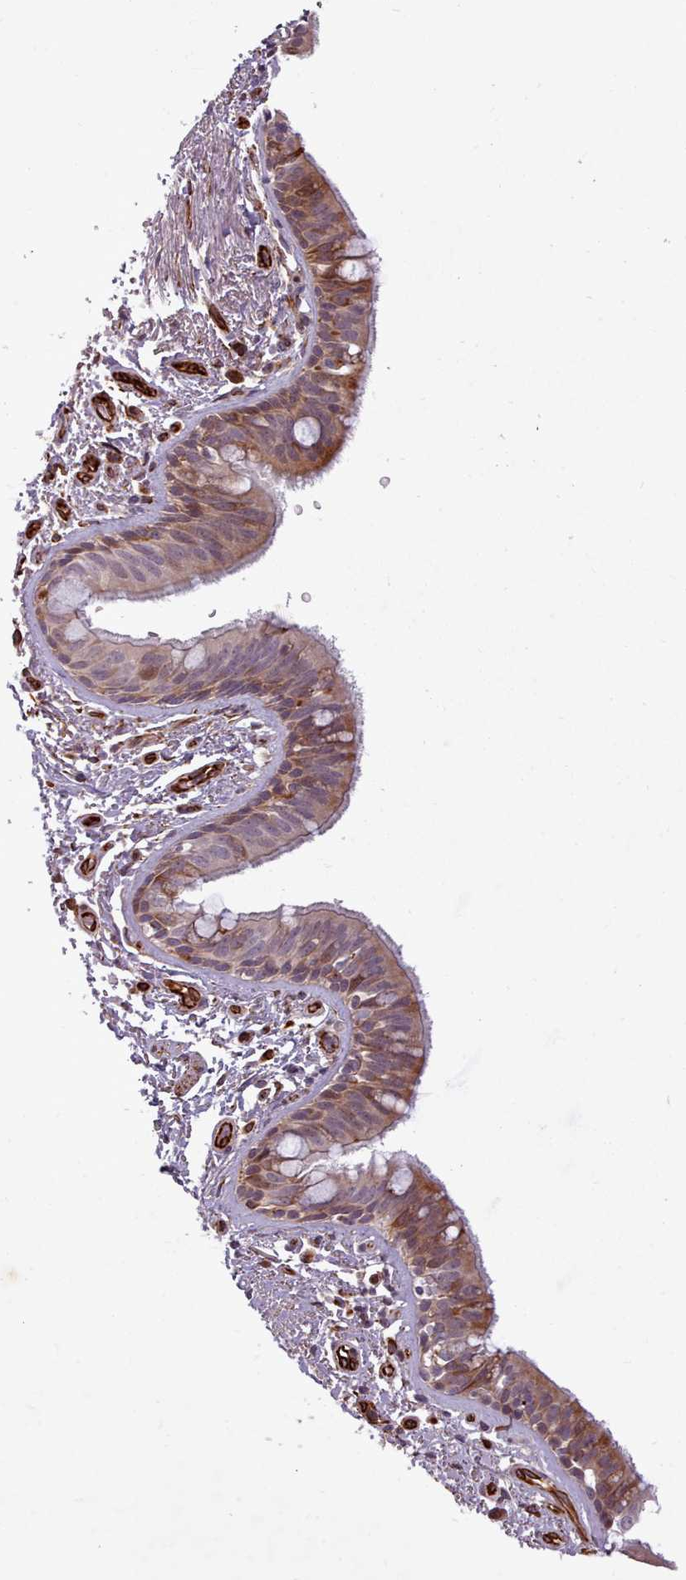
{"staining": {"intensity": "strong", "quantity": "25%-75%", "location": "cytoplasmic/membranous"}, "tissue": "bronchus", "cell_type": "Respiratory epithelial cells", "image_type": "normal", "snomed": [{"axis": "morphology", "description": "Normal tissue, NOS"}, {"axis": "morphology", "description": "Neoplasm, uncertain whether benign or malignant"}, {"axis": "topography", "description": "Bronchus"}, {"axis": "topography", "description": "Lung"}], "caption": "This micrograph exhibits immunohistochemistry (IHC) staining of benign human bronchus, with high strong cytoplasmic/membranous positivity in approximately 25%-75% of respiratory epithelial cells.", "gene": "GBGT1", "patient": {"sex": "male", "age": 55}}